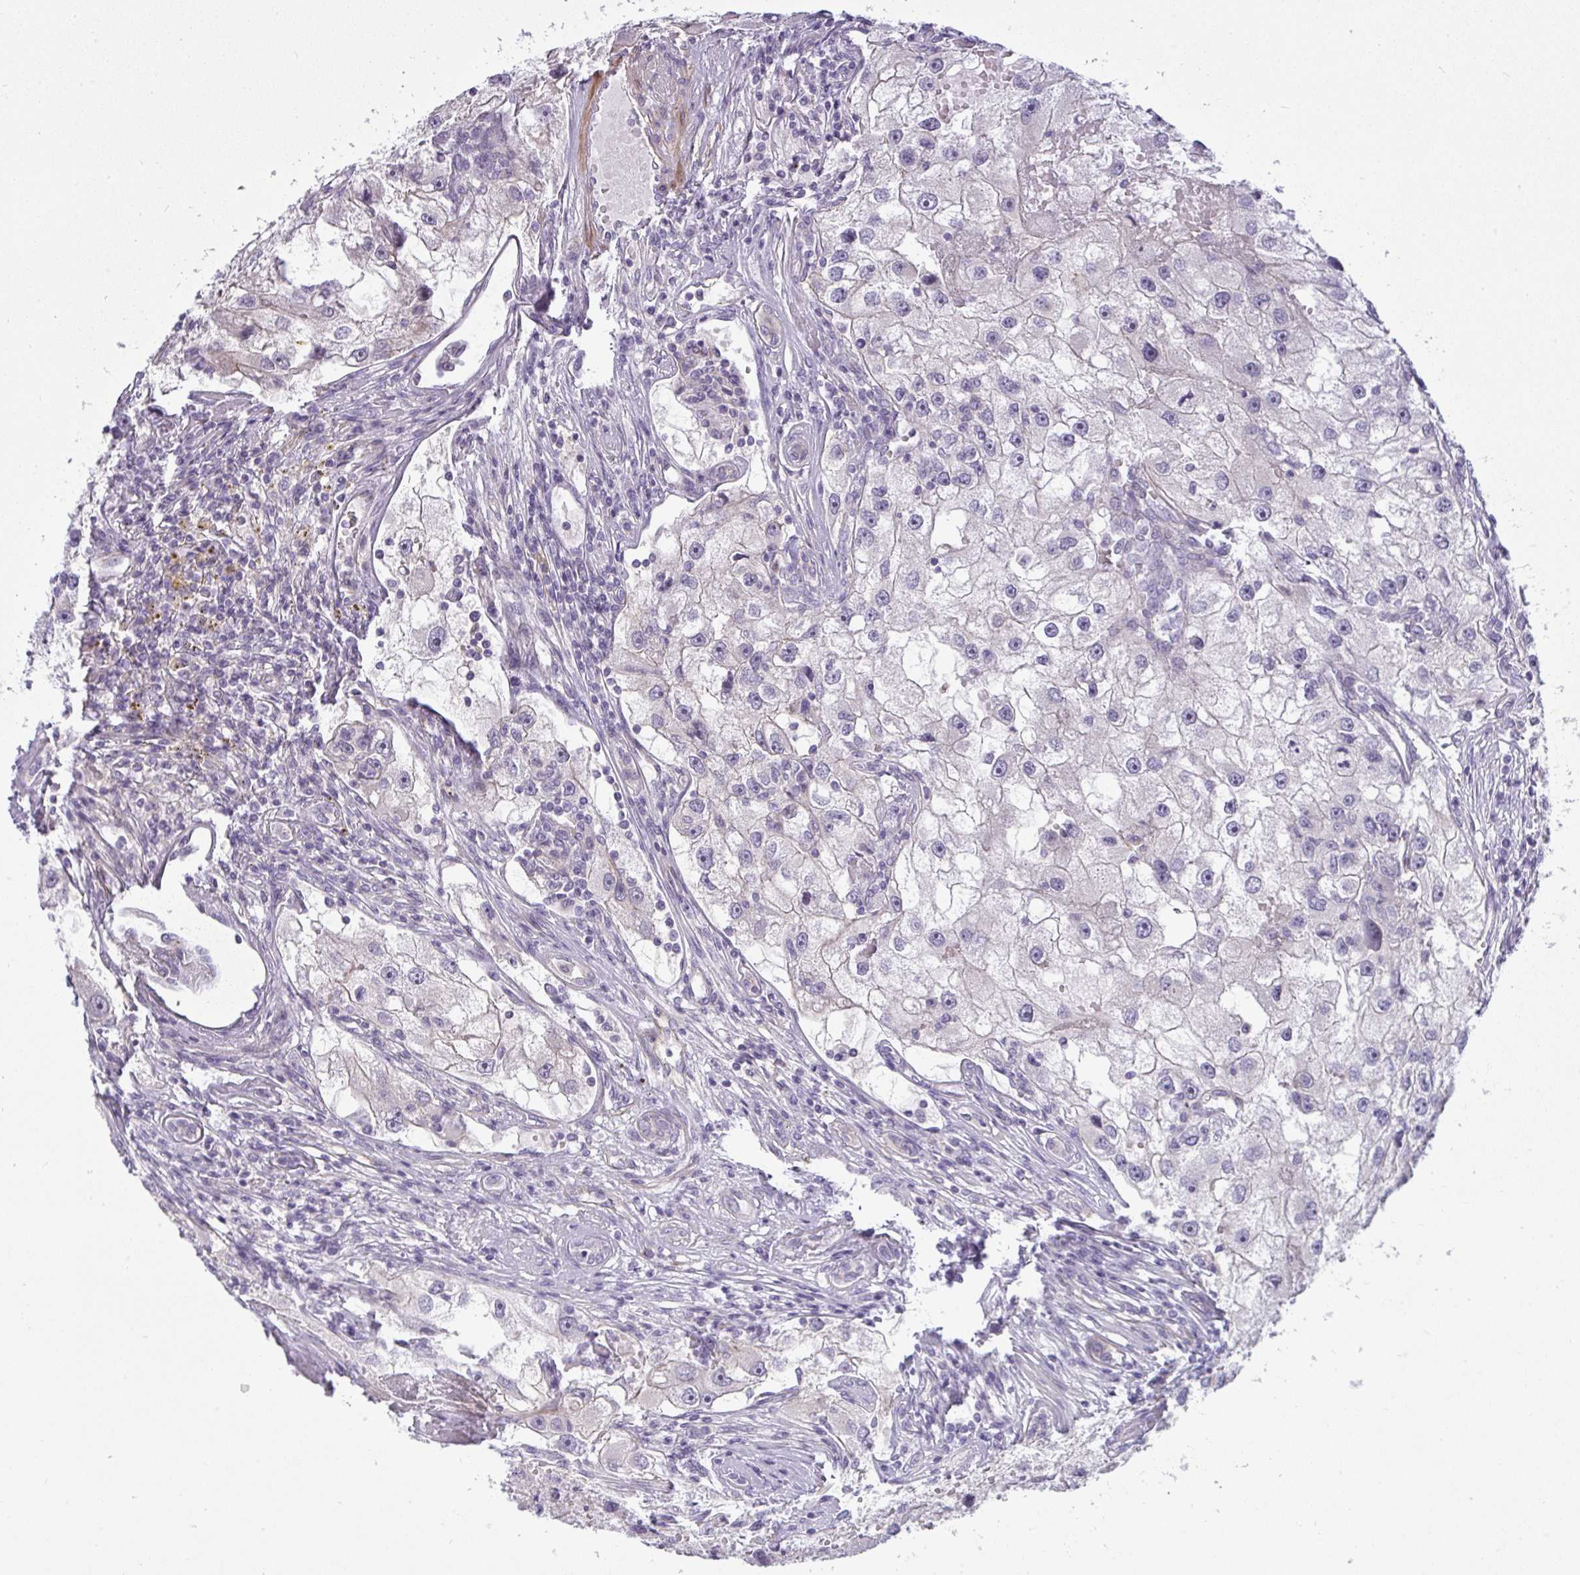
{"staining": {"intensity": "negative", "quantity": "none", "location": "none"}, "tissue": "renal cancer", "cell_type": "Tumor cells", "image_type": "cancer", "snomed": [{"axis": "morphology", "description": "Adenocarcinoma, NOS"}, {"axis": "topography", "description": "Kidney"}], "caption": "The image demonstrates no significant positivity in tumor cells of renal adenocarcinoma.", "gene": "DZIP1", "patient": {"sex": "male", "age": 63}}